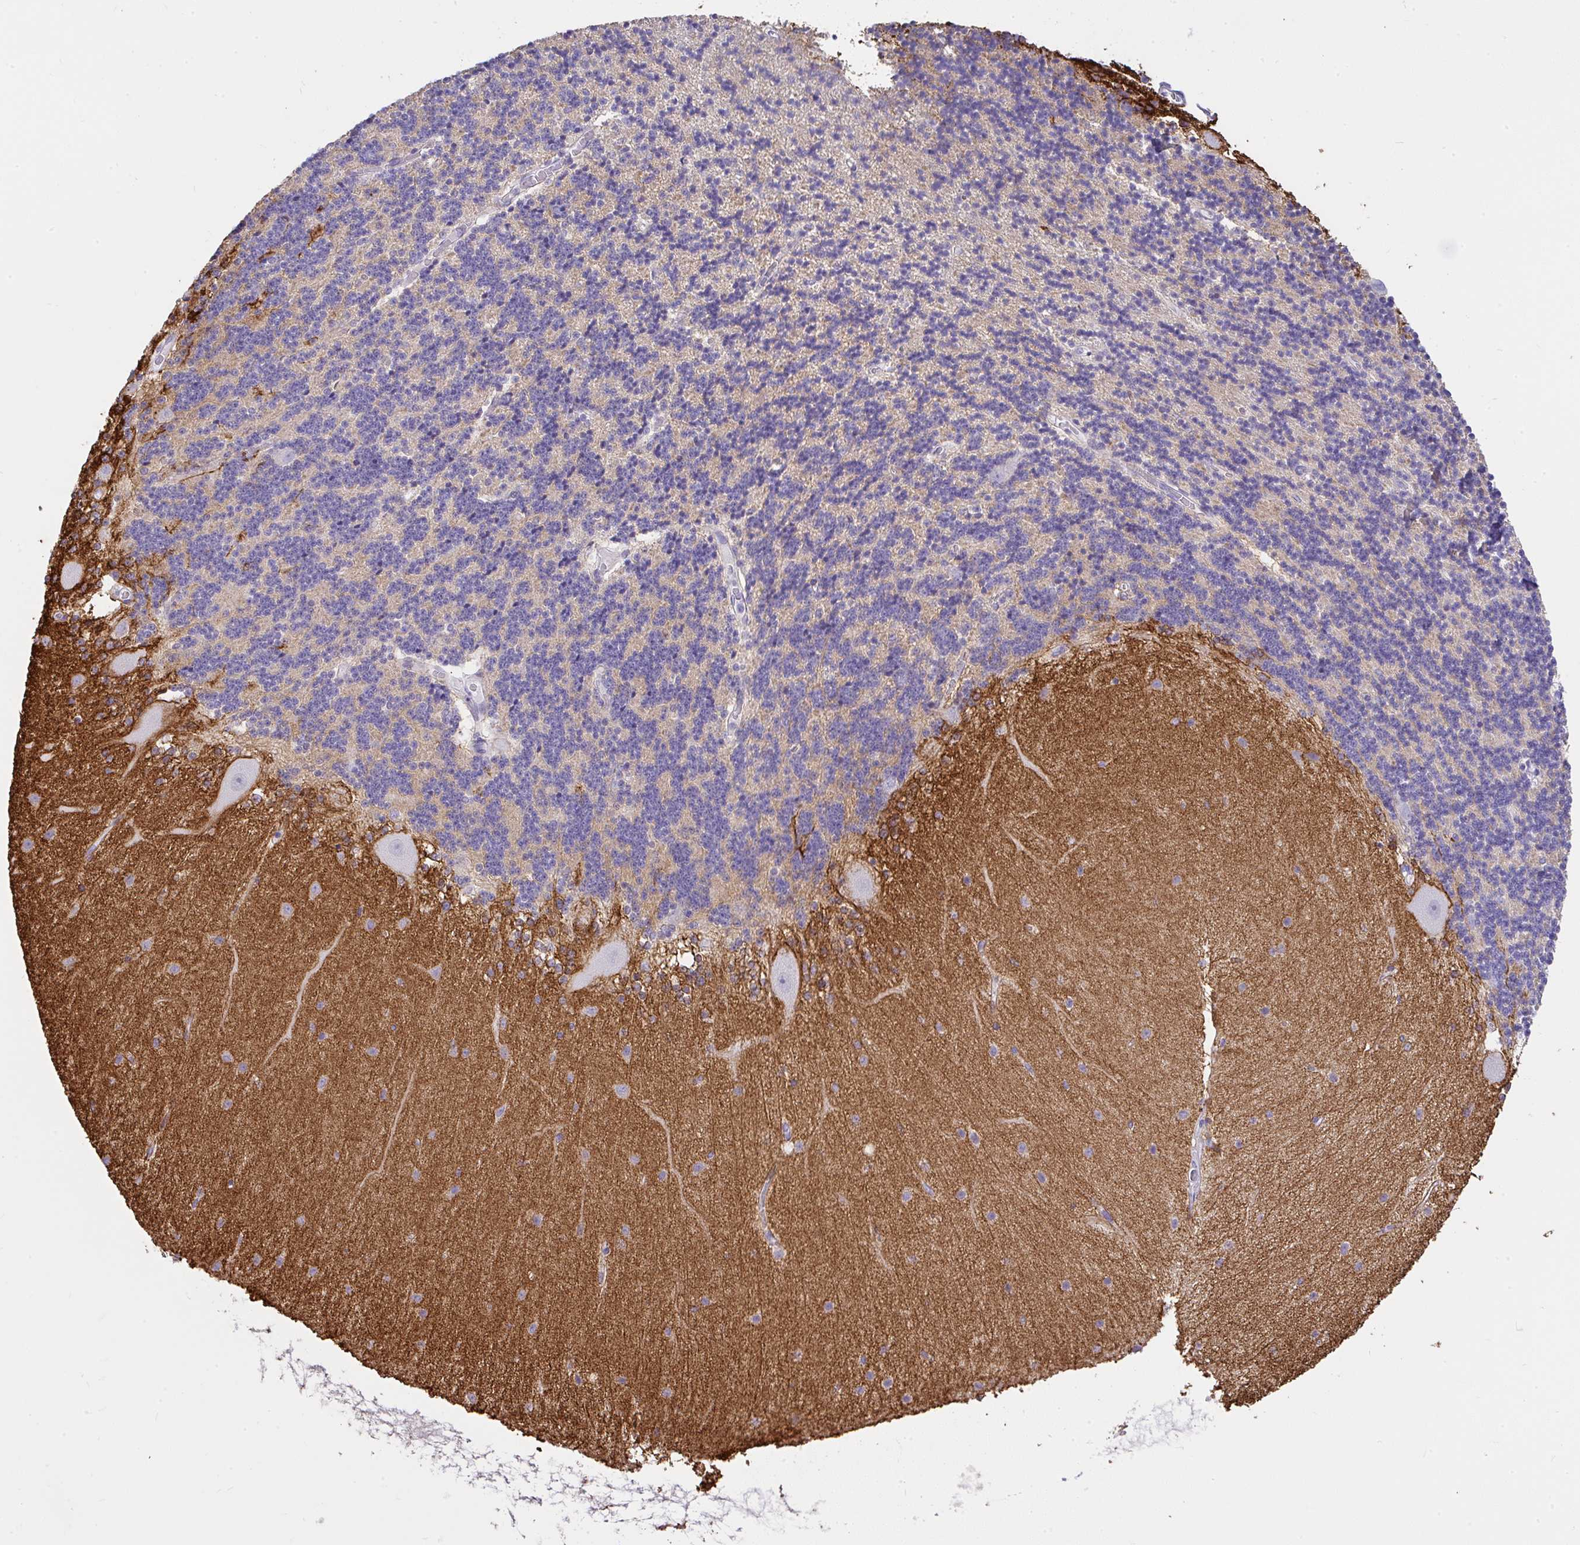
{"staining": {"intensity": "negative", "quantity": "none", "location": "none"}, "tissue": "cerebellum", "cell_type": "Cells in granular layer", "image_type": "normal", "snomed": [{"axis": "morphology", "description": "Normal tissue, NOS"}, {"axis": "topography", "description": "Cerebellum"}], "caption": "IHC of benign human cerebellum exhibits no expression in cells in granular layer. (Stains: DAB immunohistochemistry with hematoxylin counter stain, Microscopy: brightfield microscopy at high magnification).", "gene": "CTU1", "patient": {"sex": "female", "age": 54}}